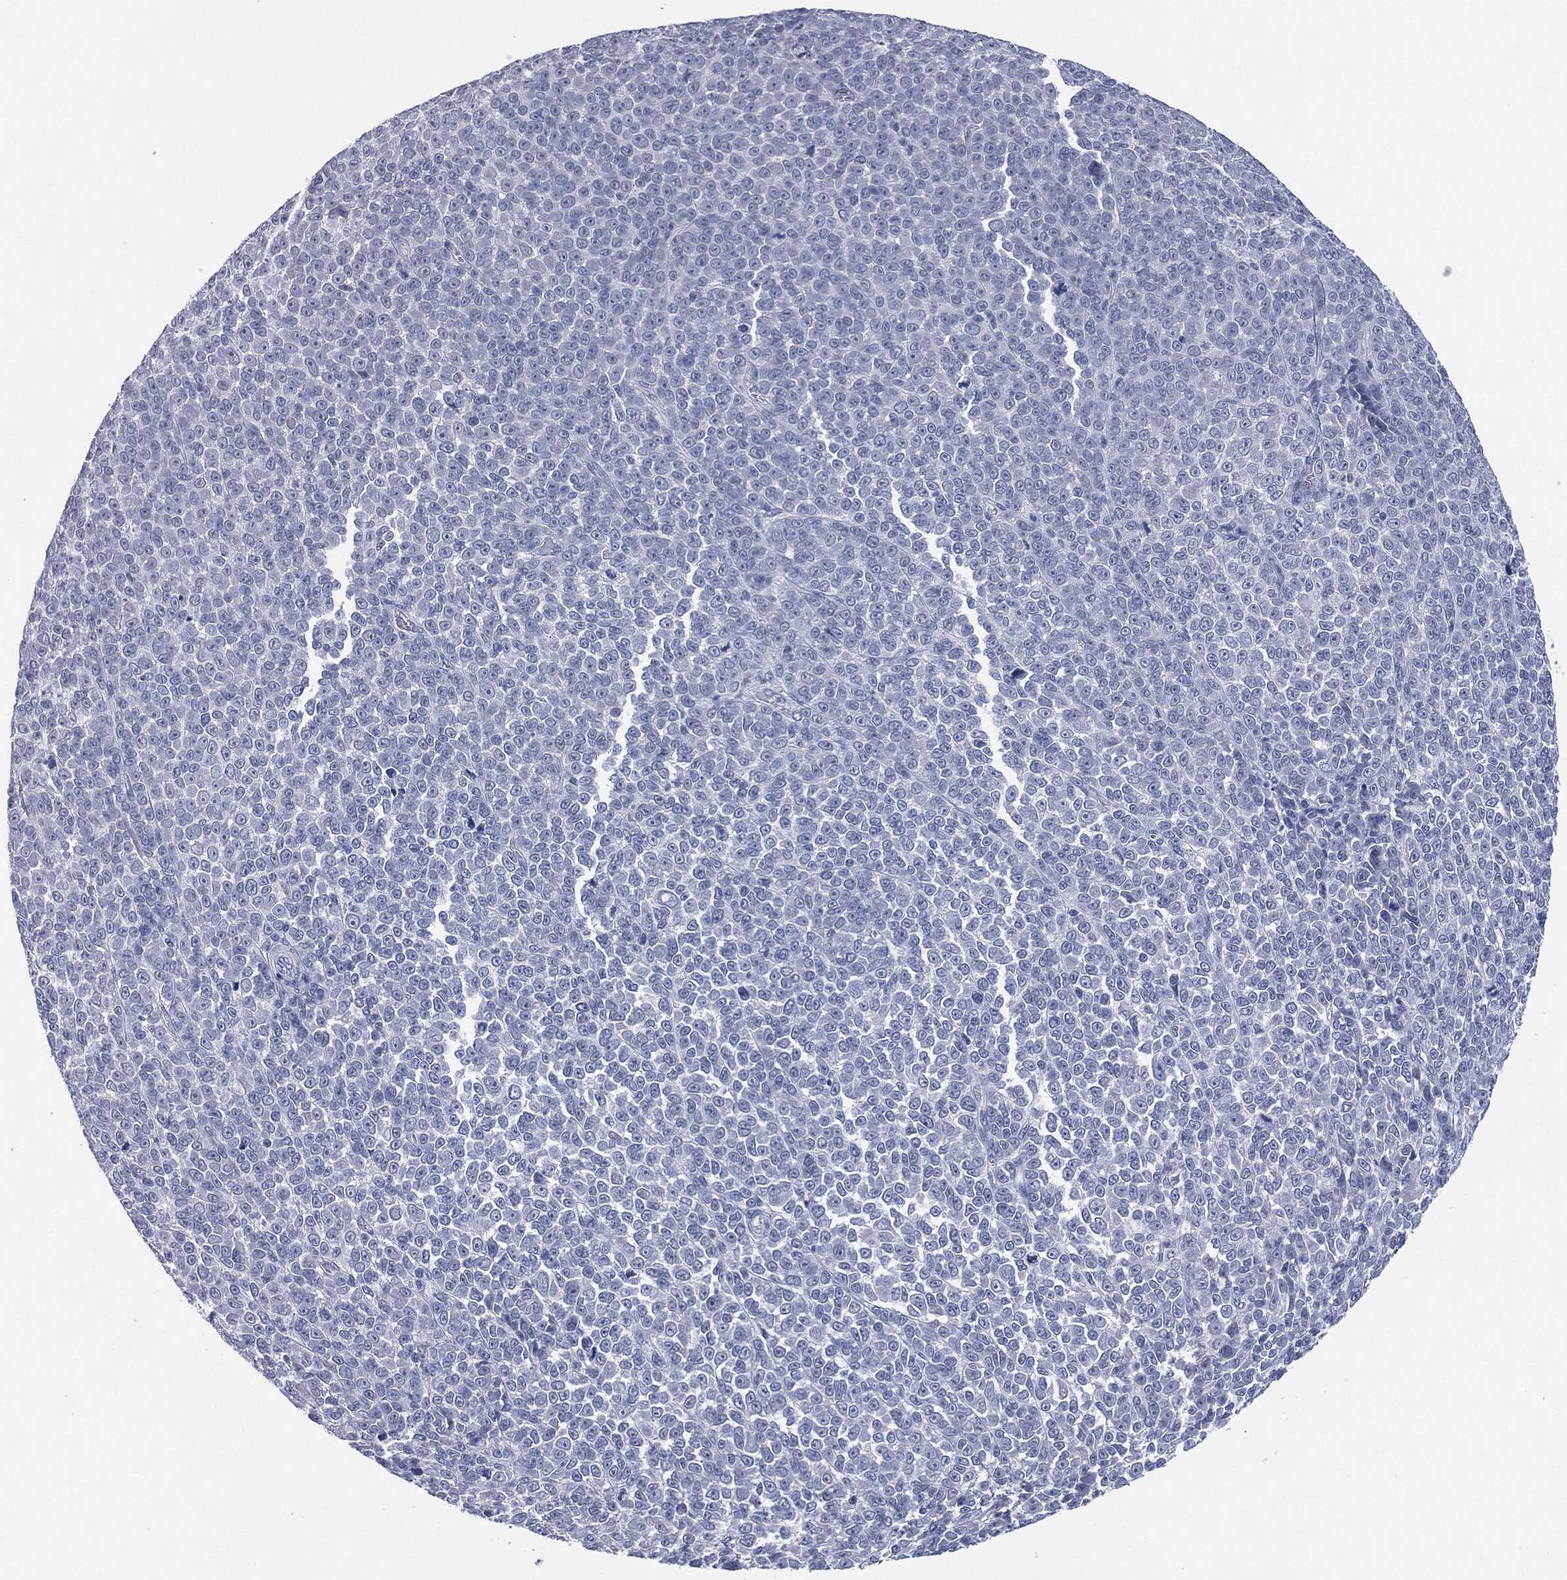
{"staining": {"intensity": "negative", "quantity": "none", "location": "none"}, "tissue": "melanoma", "cell_type": "Tumor cells", "image_type": "cancer", "snomed": [{"axis": "morphology", "description": "Malignant melanoma, NOS"}, {"axis": "topography", "description": "Skin"}], "caption": "The photomicrograph demonstrates no staining of tumor cells in melanoma.", "gene": "KRT35", "patient": {"sex": "female", "age": 95}}